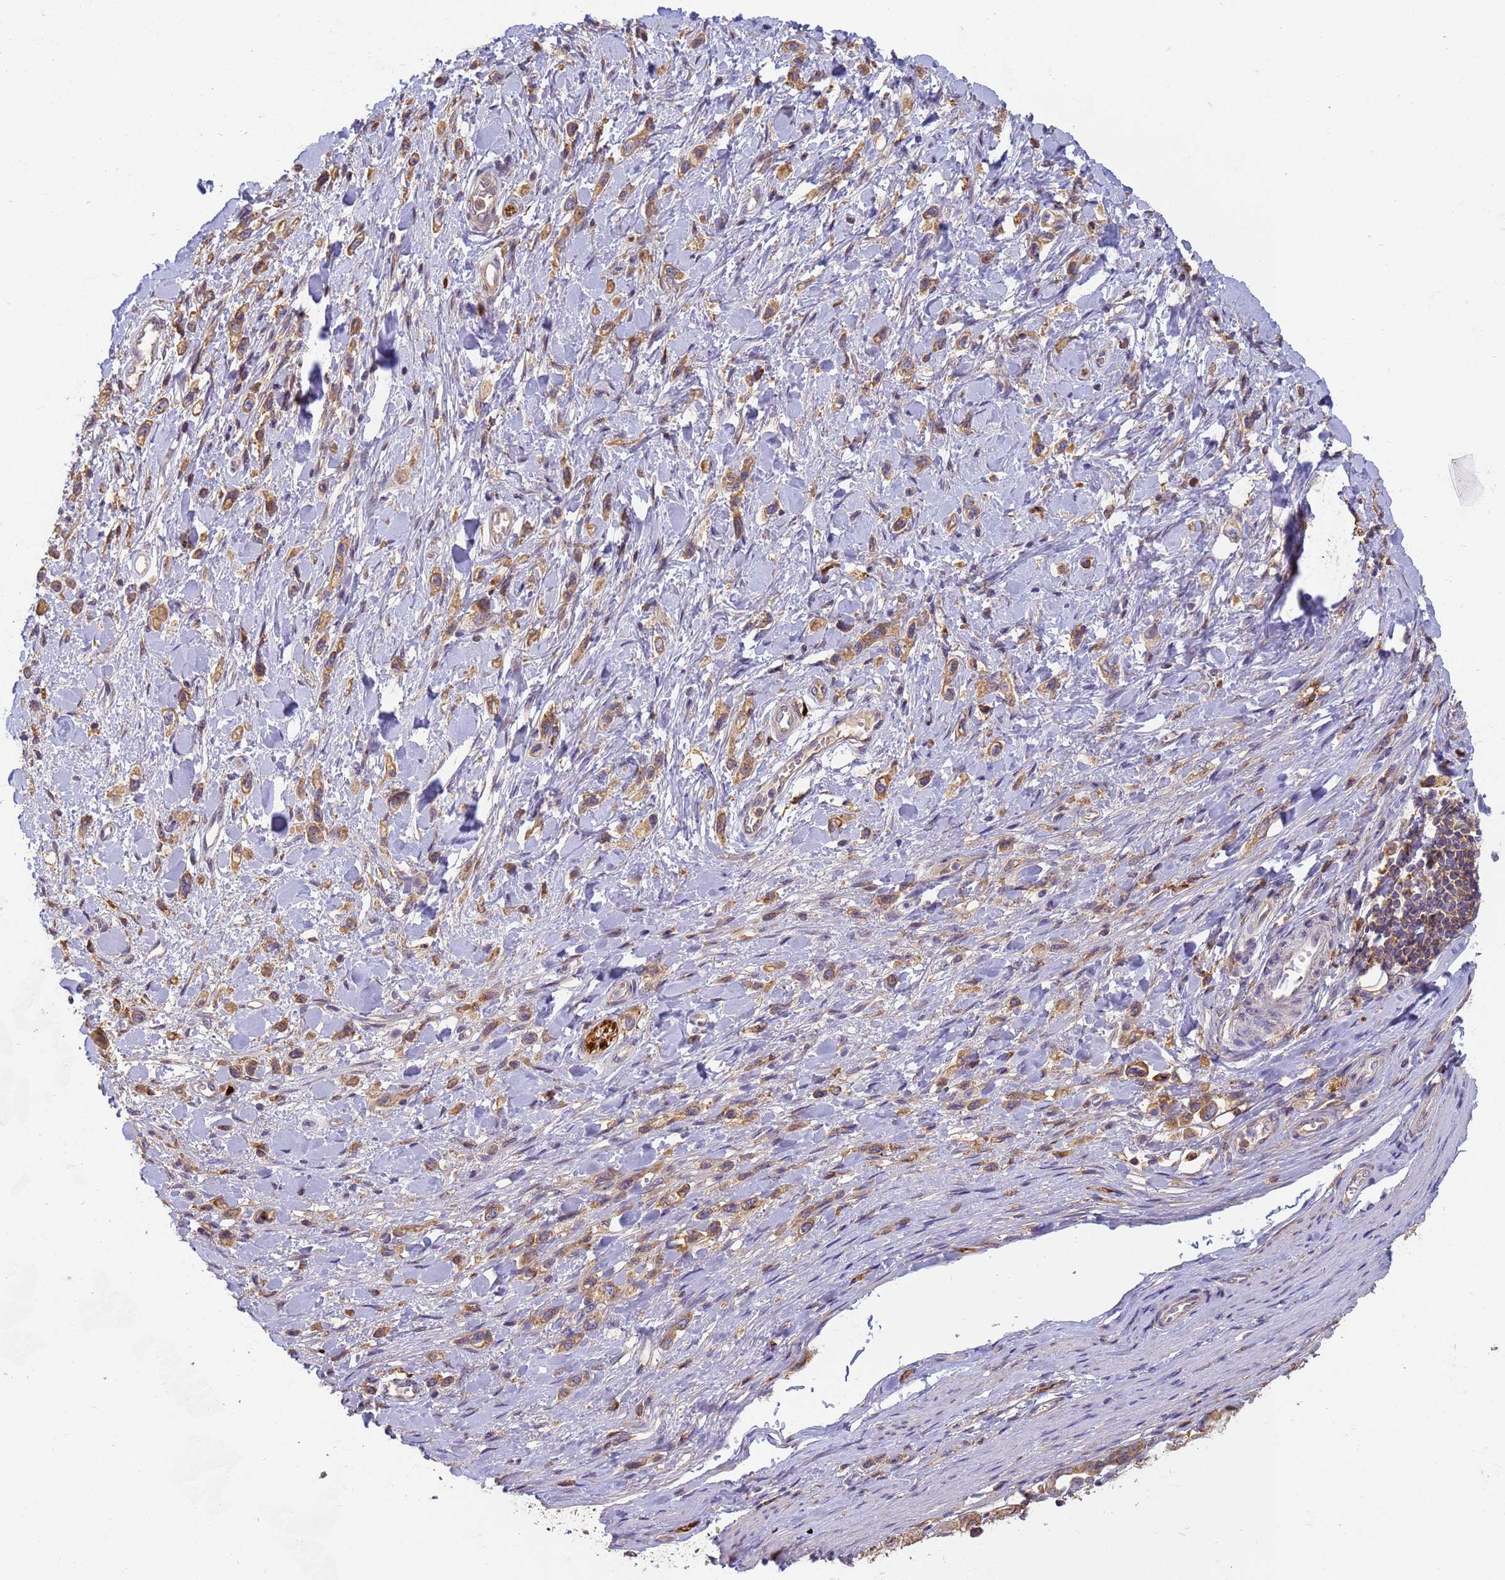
{"staining": {"intensity": "moderate", "quantity": ">75%", "location": "cytoplasmic/membranous"}, "tissue": "stomach cancer", "cell_type": "Tumor cells", "image_type": "cancer", "snomed": [{"axis": "morphology", "description": "Adenocarcinoma, NOS"}, {"axis": "topography", "description": "Stomach"}], "caption": "Protein staining exhibits moderate cytoplasmic/membranous expression in about >75% of tumor cells in stomach adenocarcinoma. (DAB (3,3'-diaminobenzidine) = brown stain, brightfield microscopy at high magnification).", "gene": "M6PR", "patient": {"sex": "female", "age": 65}}